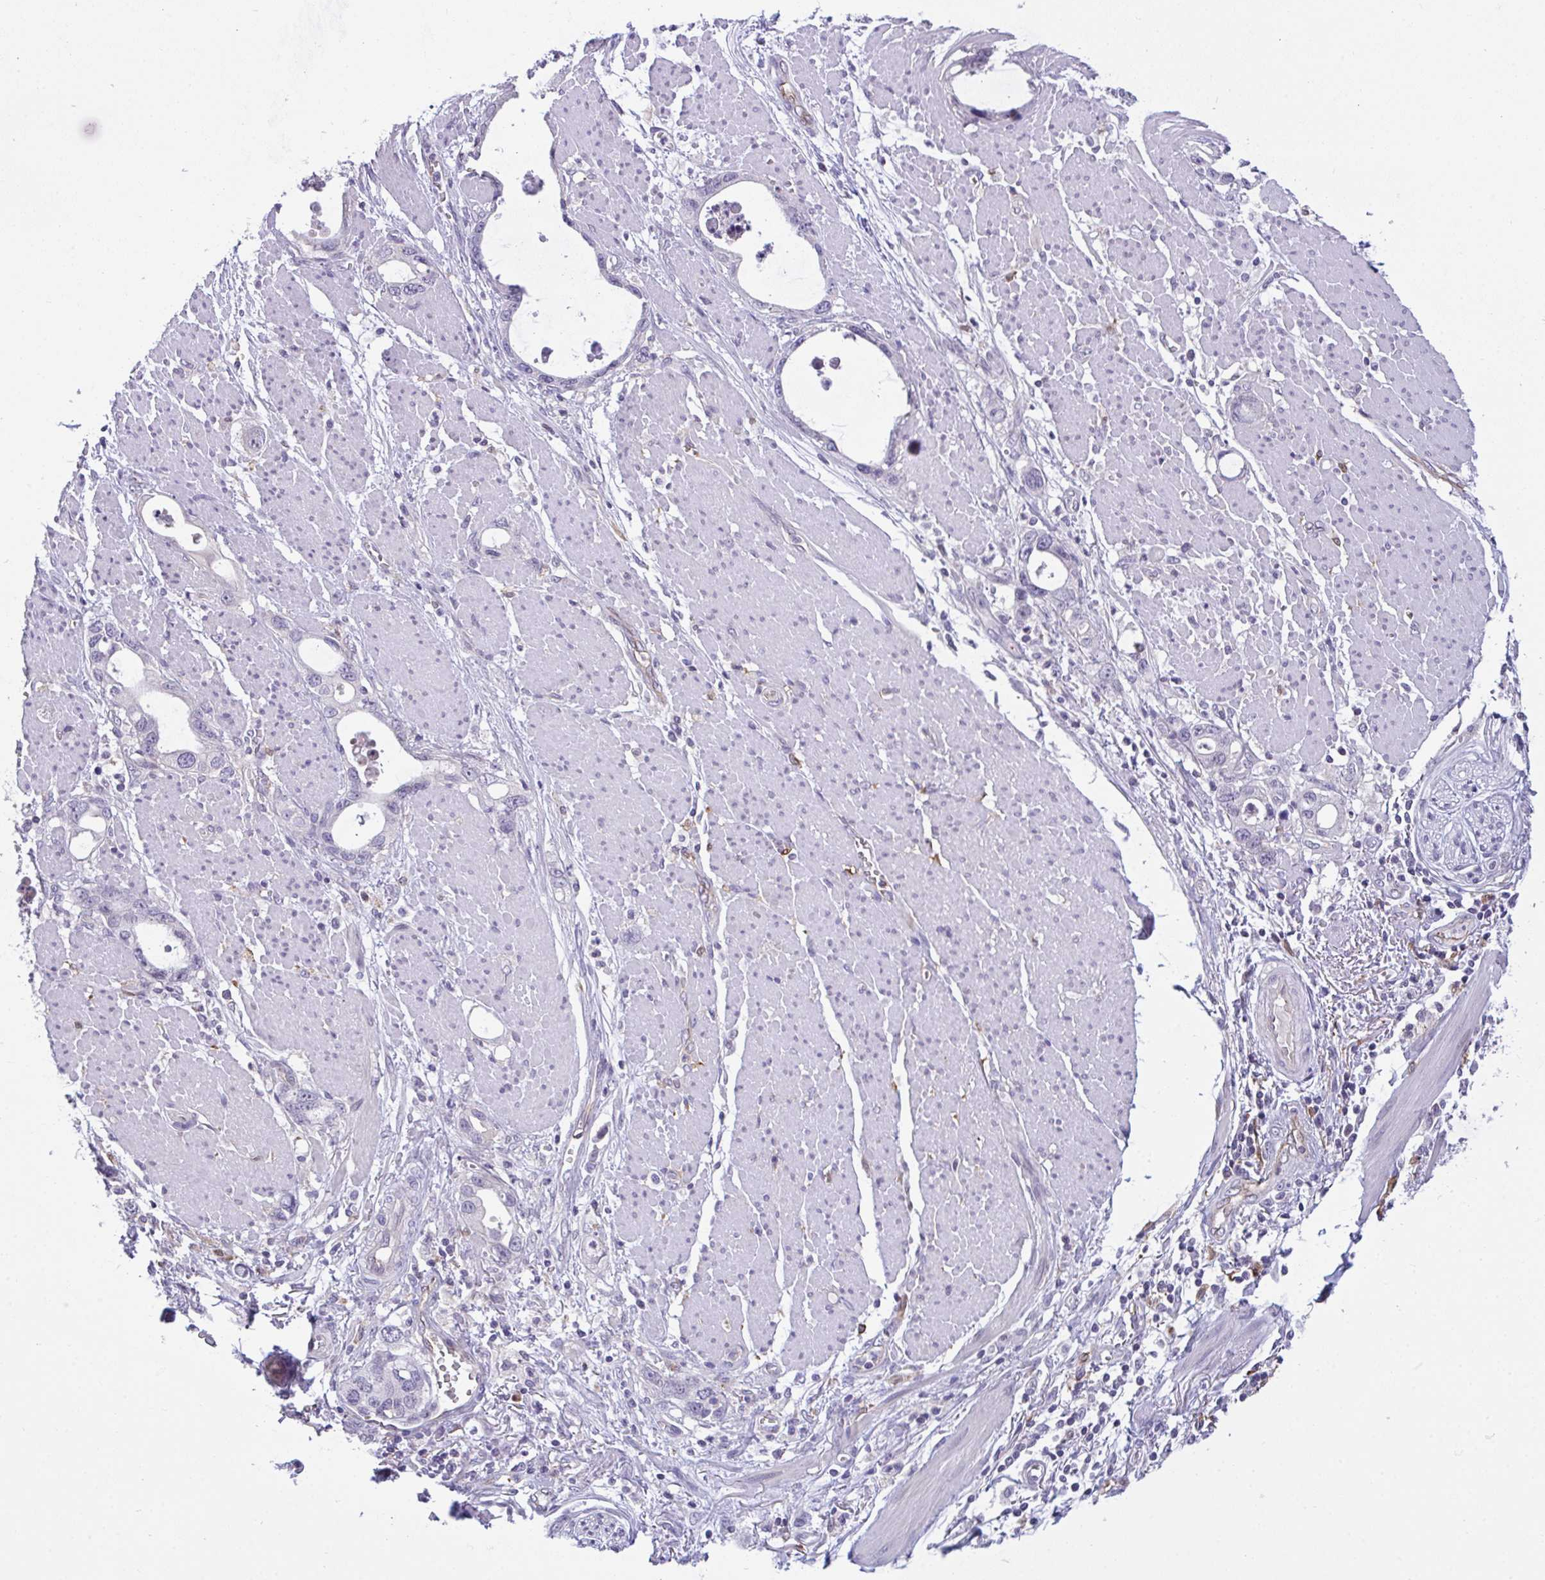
{"staining": {"intensity": "weak", "quantity": "<25%", "location": "cytoplasmic/membranous"}, "tissue": "stomach cancer", "cell_type": "Tumor cells", "image_type": "cancer", "snomed": [{"axis": "morphology", "description": "Adenocarcinoma, NOS"}, {"axis": "topography", "description": "Stomach, upper"}], "caption": "Human stomach adenocarcinoma stained for a protein using IHC demonstrates no staining in tumor cells.", "gene": "SEMA6B", "patient": {"sex": "male", "age": 74}}